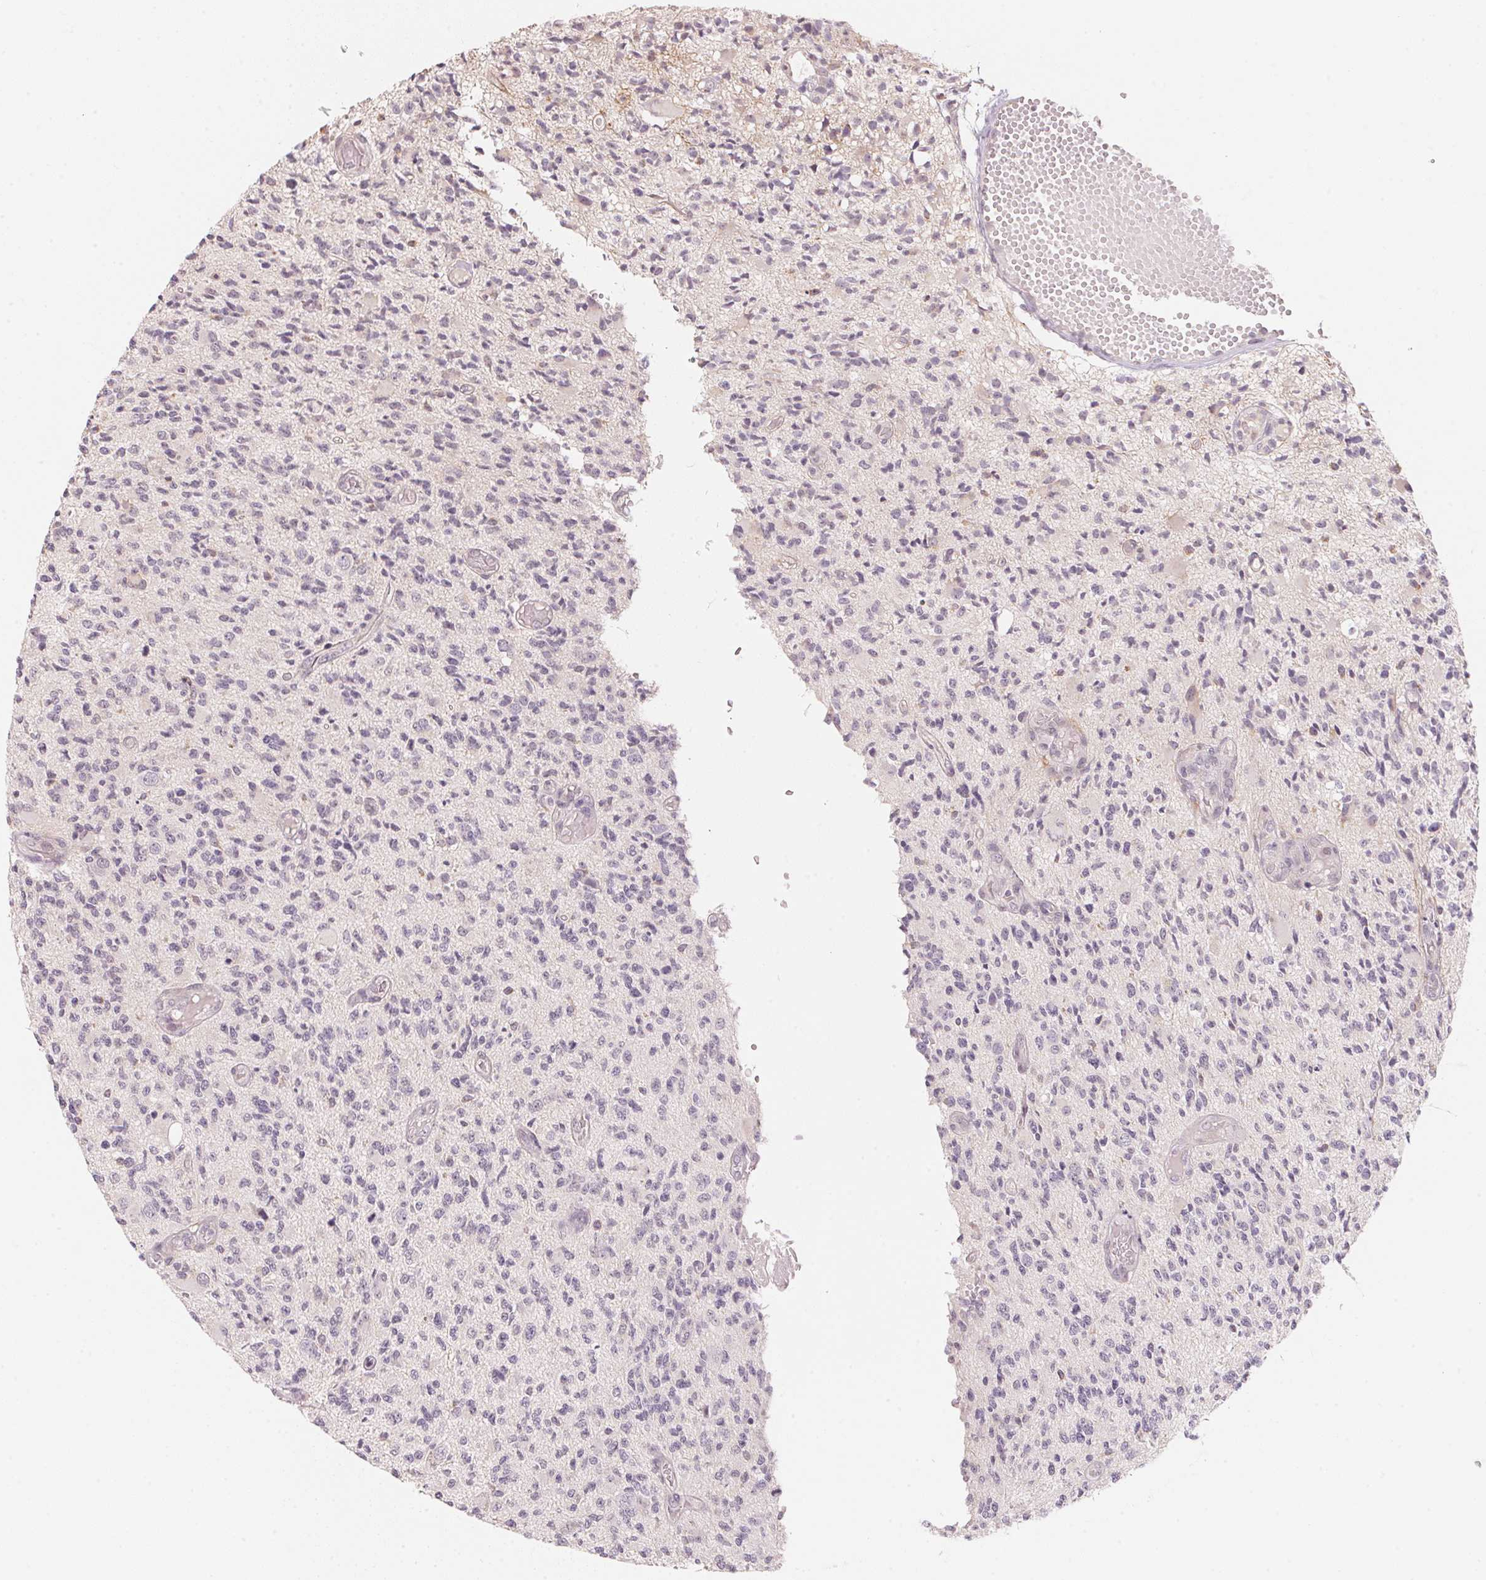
{"staining": {"intensity": "negative", "quantity": "none", "location": "none"}, "tissue": "glioma", "cell_type": "Tumor cells", "image_type": "cancer", "snomed": [{"axis": "morphology", "description": "Glioma, malignant, High grade"}, {"axis": "topography", "description": "Brain"}], "caption": "This histopathology image is of malignant high-grade glioma stained with immunohistochemistry to label a protein in brown with the nuclei are counter-stained blue. There is no staining in tumor cells. (DAB (3,3'-diaminobenzidine) IHC visualized using brightfield microscopy, high magnification).", "gene": "ANKRD31", "patient": {"sex": "female", "age": 63}}